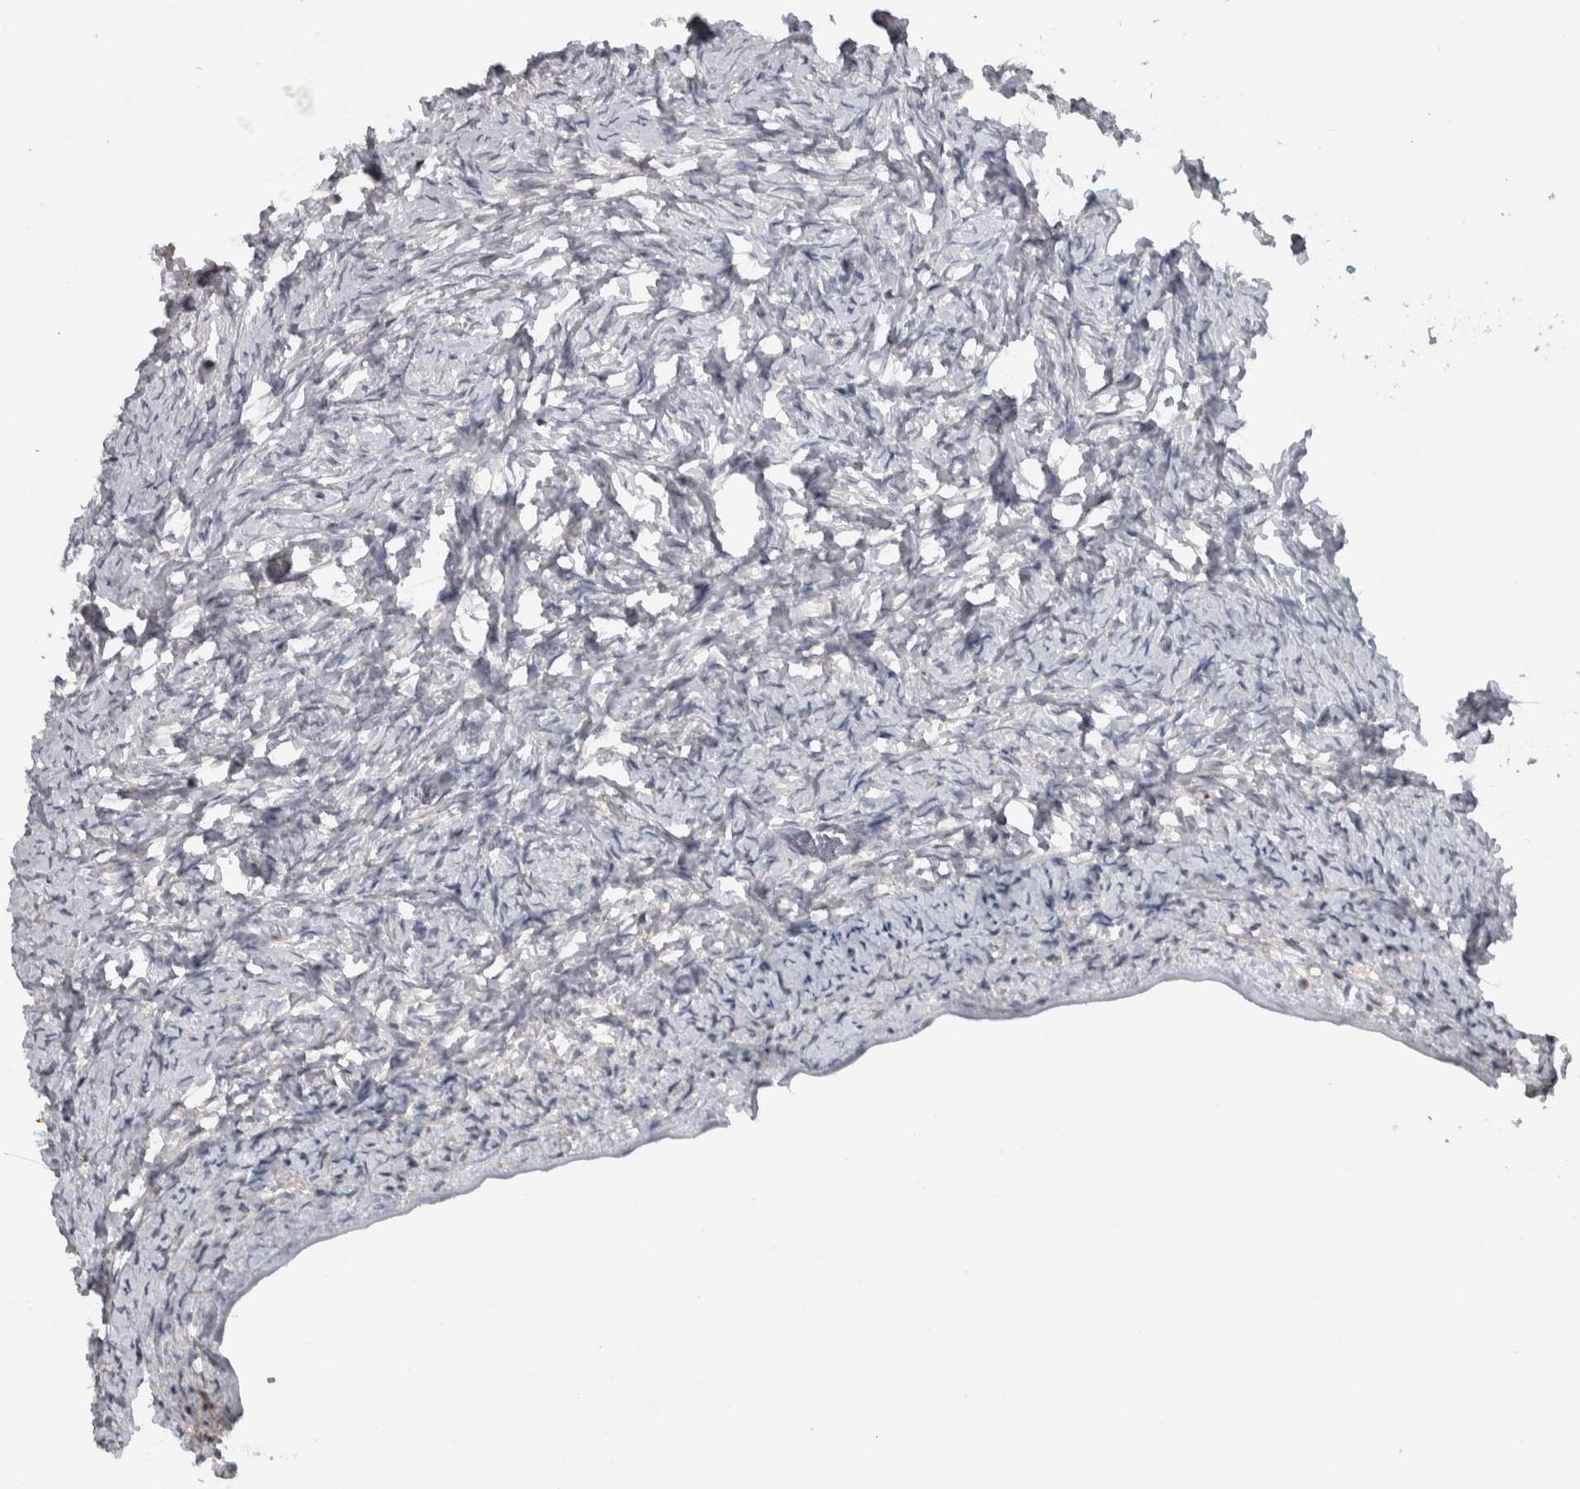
{"staining": {"intensity": "negative", "quantity": "none", "location": "none"}, "tissue": "ovary", "cell_type": "Follicle cells", "image_type": "normal", "snomed": [{"axis": "morphology", "description": "Normal tissue, NOS"}, {"axis": "topography", "description": "Ovary"}], "caption": "An immunohistochemistry (IHC) histopathology image of normal ovary is shown. There is no staining in follicle cells of ovary.", "gene": "FAM83G", "patient": {"sex": "female", "age": 27}}